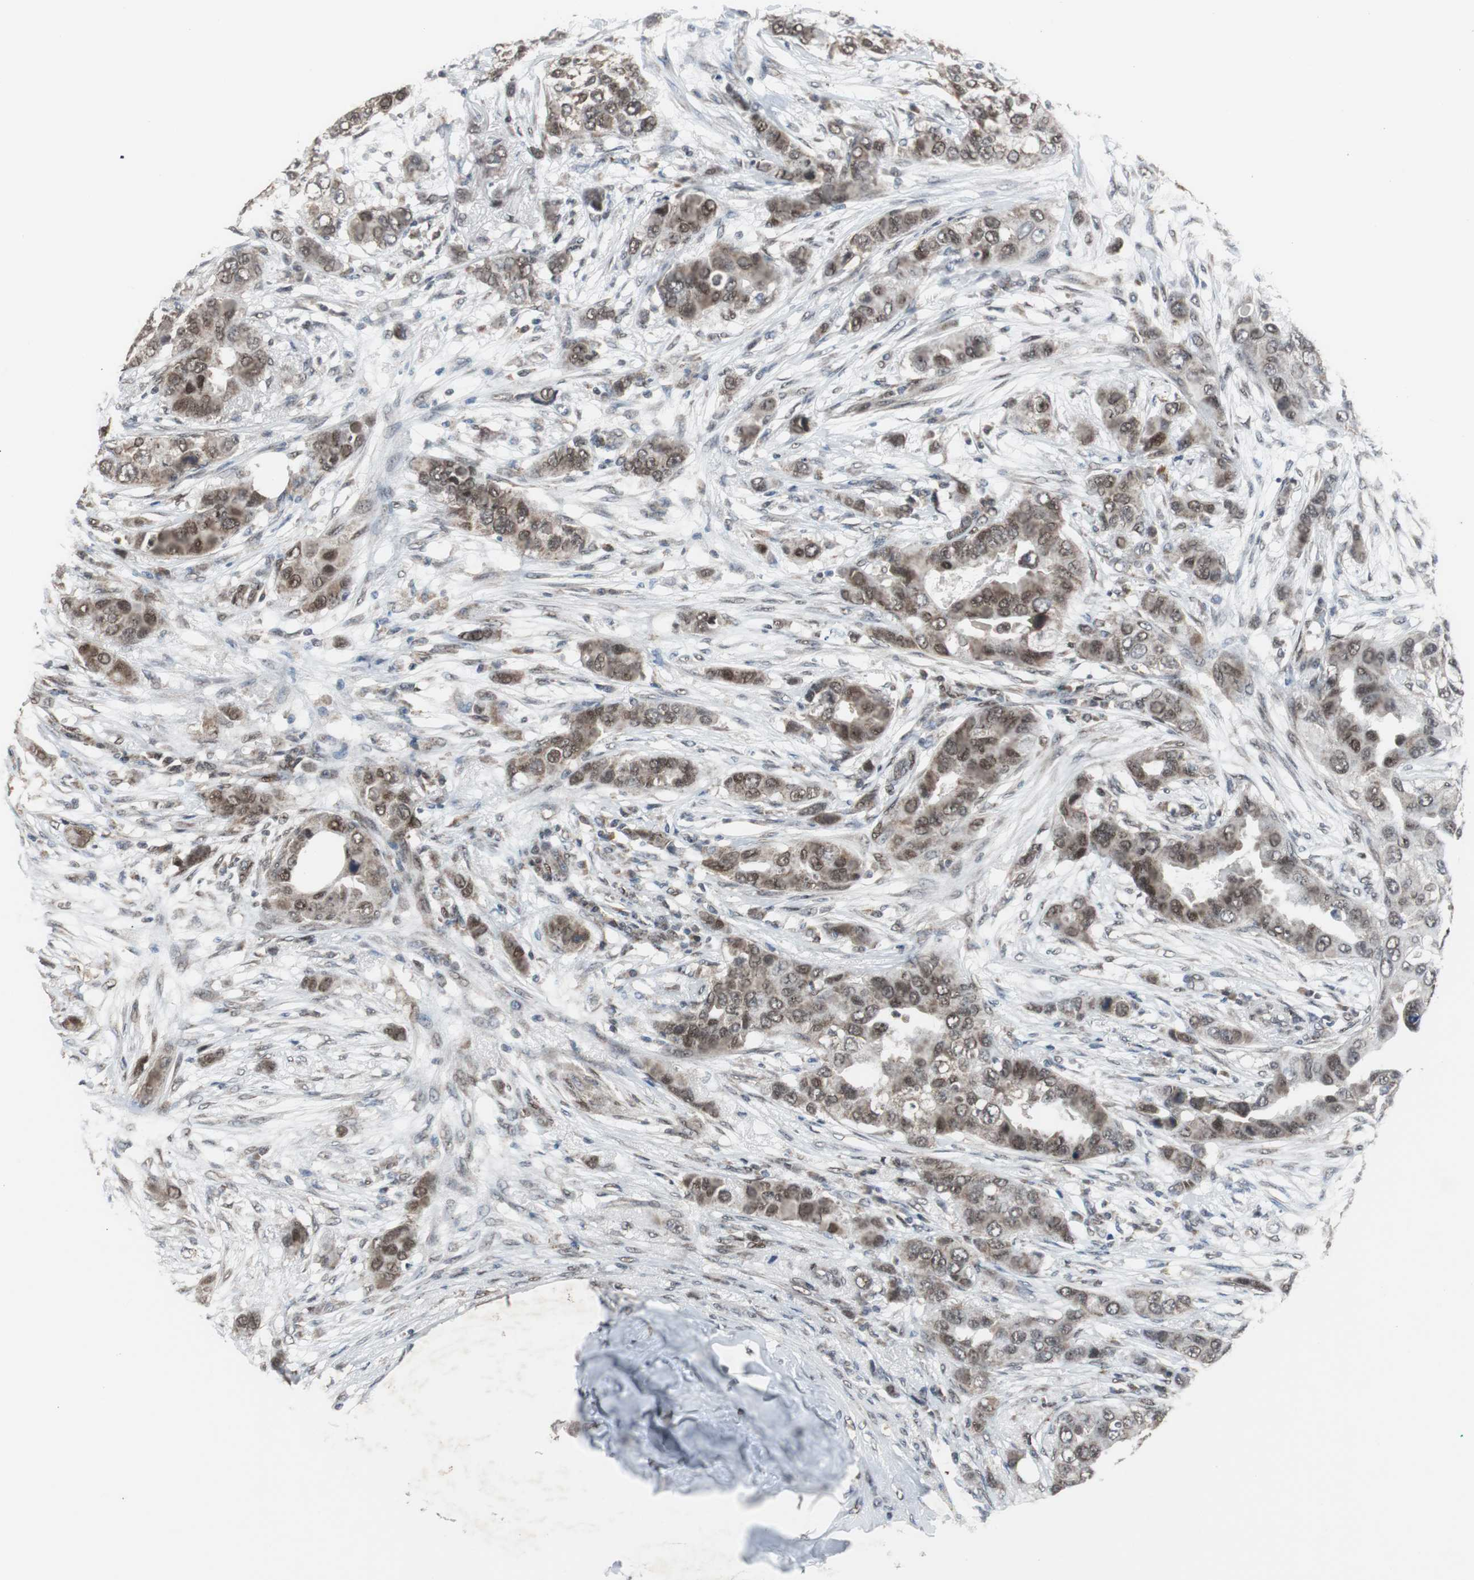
{"staining": {"intensity": "moderate", "quantity": ">75%", "location": "nuclear"}, "tissue": "breast cancer", "cell_type": "Tumor cells", "image_type": "cancer", "snomed": [{"axis": "morphology", "description": "Duct carcinoma"}, {"axis": "topography", "description": "Breast"}], "caption": "Approximately >75% of tumor cells in human infiltrating ductal carcinoma (breast) reveal moderate nuclear protein positivity as visualized by brown immunohistochemical staining.", "gene": "ZHX2", "patient": {"sex": "female", "age": 50}}